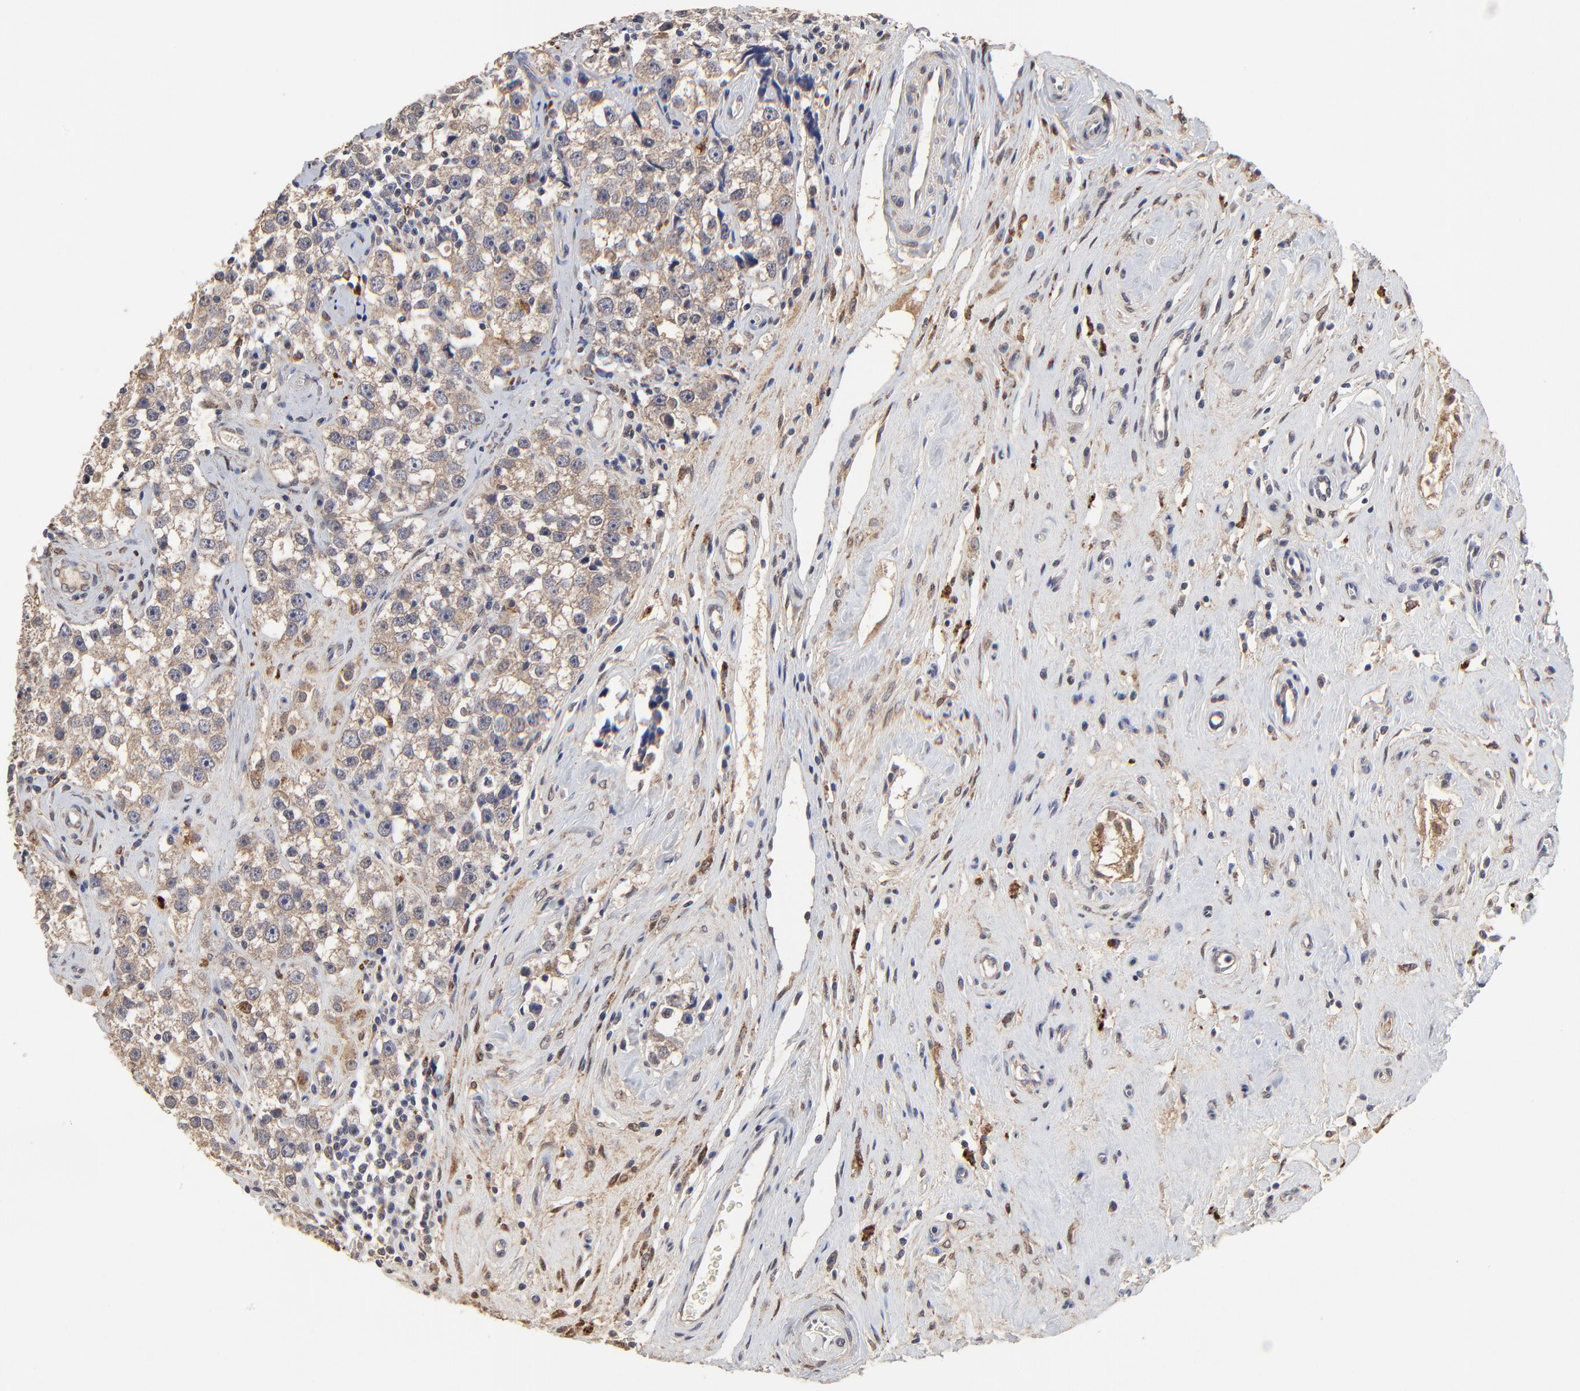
{"staining": {"intensity": "weak", "quantity": ">75%", "location": "cytoplasmic/membranous"}, "tissue": "testis cancer", "cell_type": "Tumor cells", "image_type": "cancer", "snomed": [{"axis": "morphology", "description": "Seminoma, NOS"}, {"axis": "topography", "description": "Testis"}], "caption": "Seminoma (testis) stained with DAB immunohistochemistry (IHC) shows low levels of weak cytoplasmic/membranous positivity in approximately >75% of tumor cells. (IHC, brightfield microscopy, high magnification).", "gene": "LGALS3", "patient": {"sex": "male", "age": 32}}